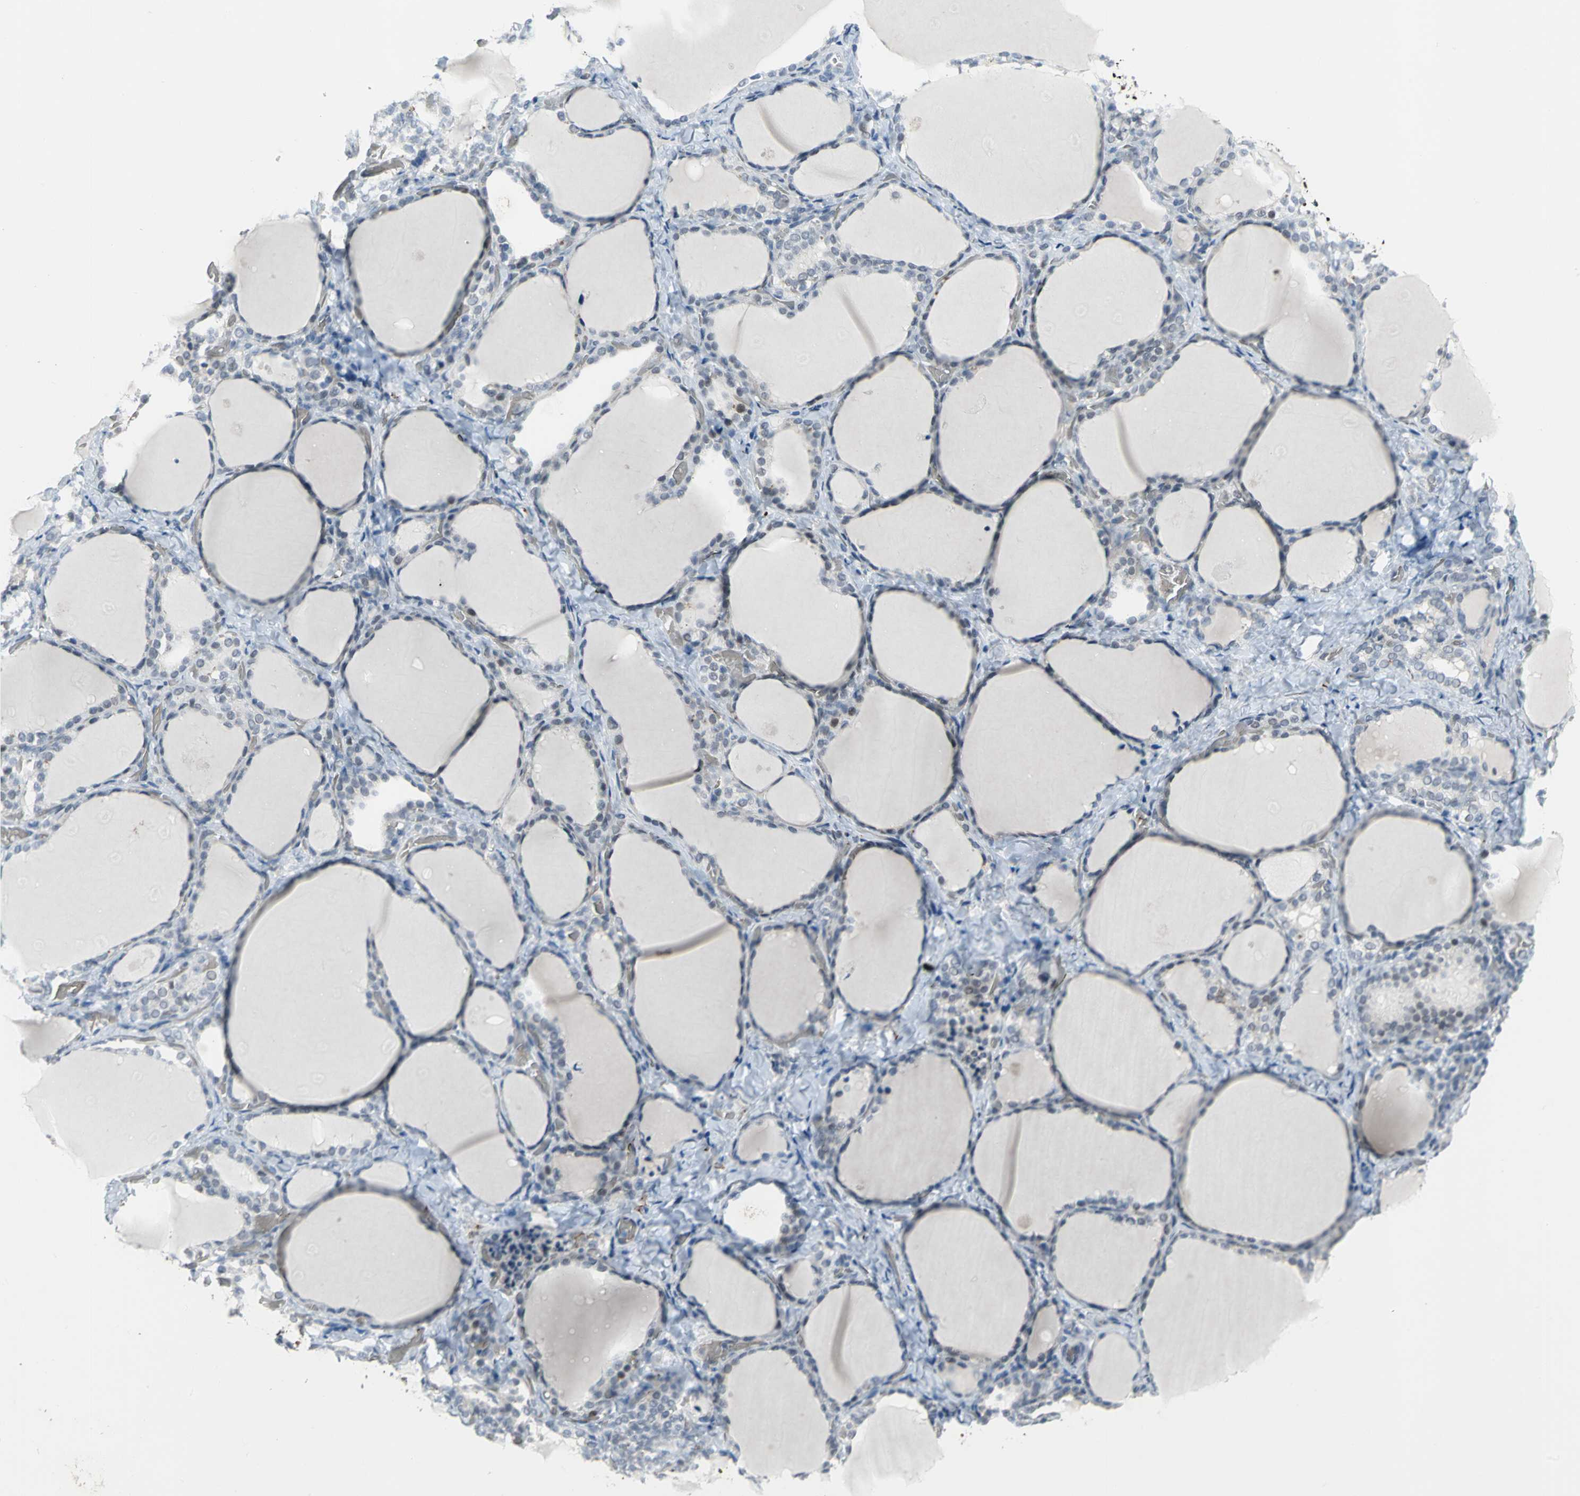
{"staining": {"intensity": "weak", "quantity": "<25%", "location": "nuclear"}, "tissue": "thyroid gland", "cell_type": "Glandular cells", "image_type": "normal", "snomed": [{"axis": "morphology", "description": "Normal tissue, NOS"}, {"axis": "morphology", "description": "Papillary adenocarcinoma, NOS"}, {"axis": "topography", "description": "Thyroid gland"}], "caption": "DAB immunohistochemical staining of normal human thyroid gland shows no significant staining in glandular cells. (Brightfield microscopy of DAB IHC at high magnification).", "gene": "GLI3", "patient": {"sex": "female", "age": 30}}